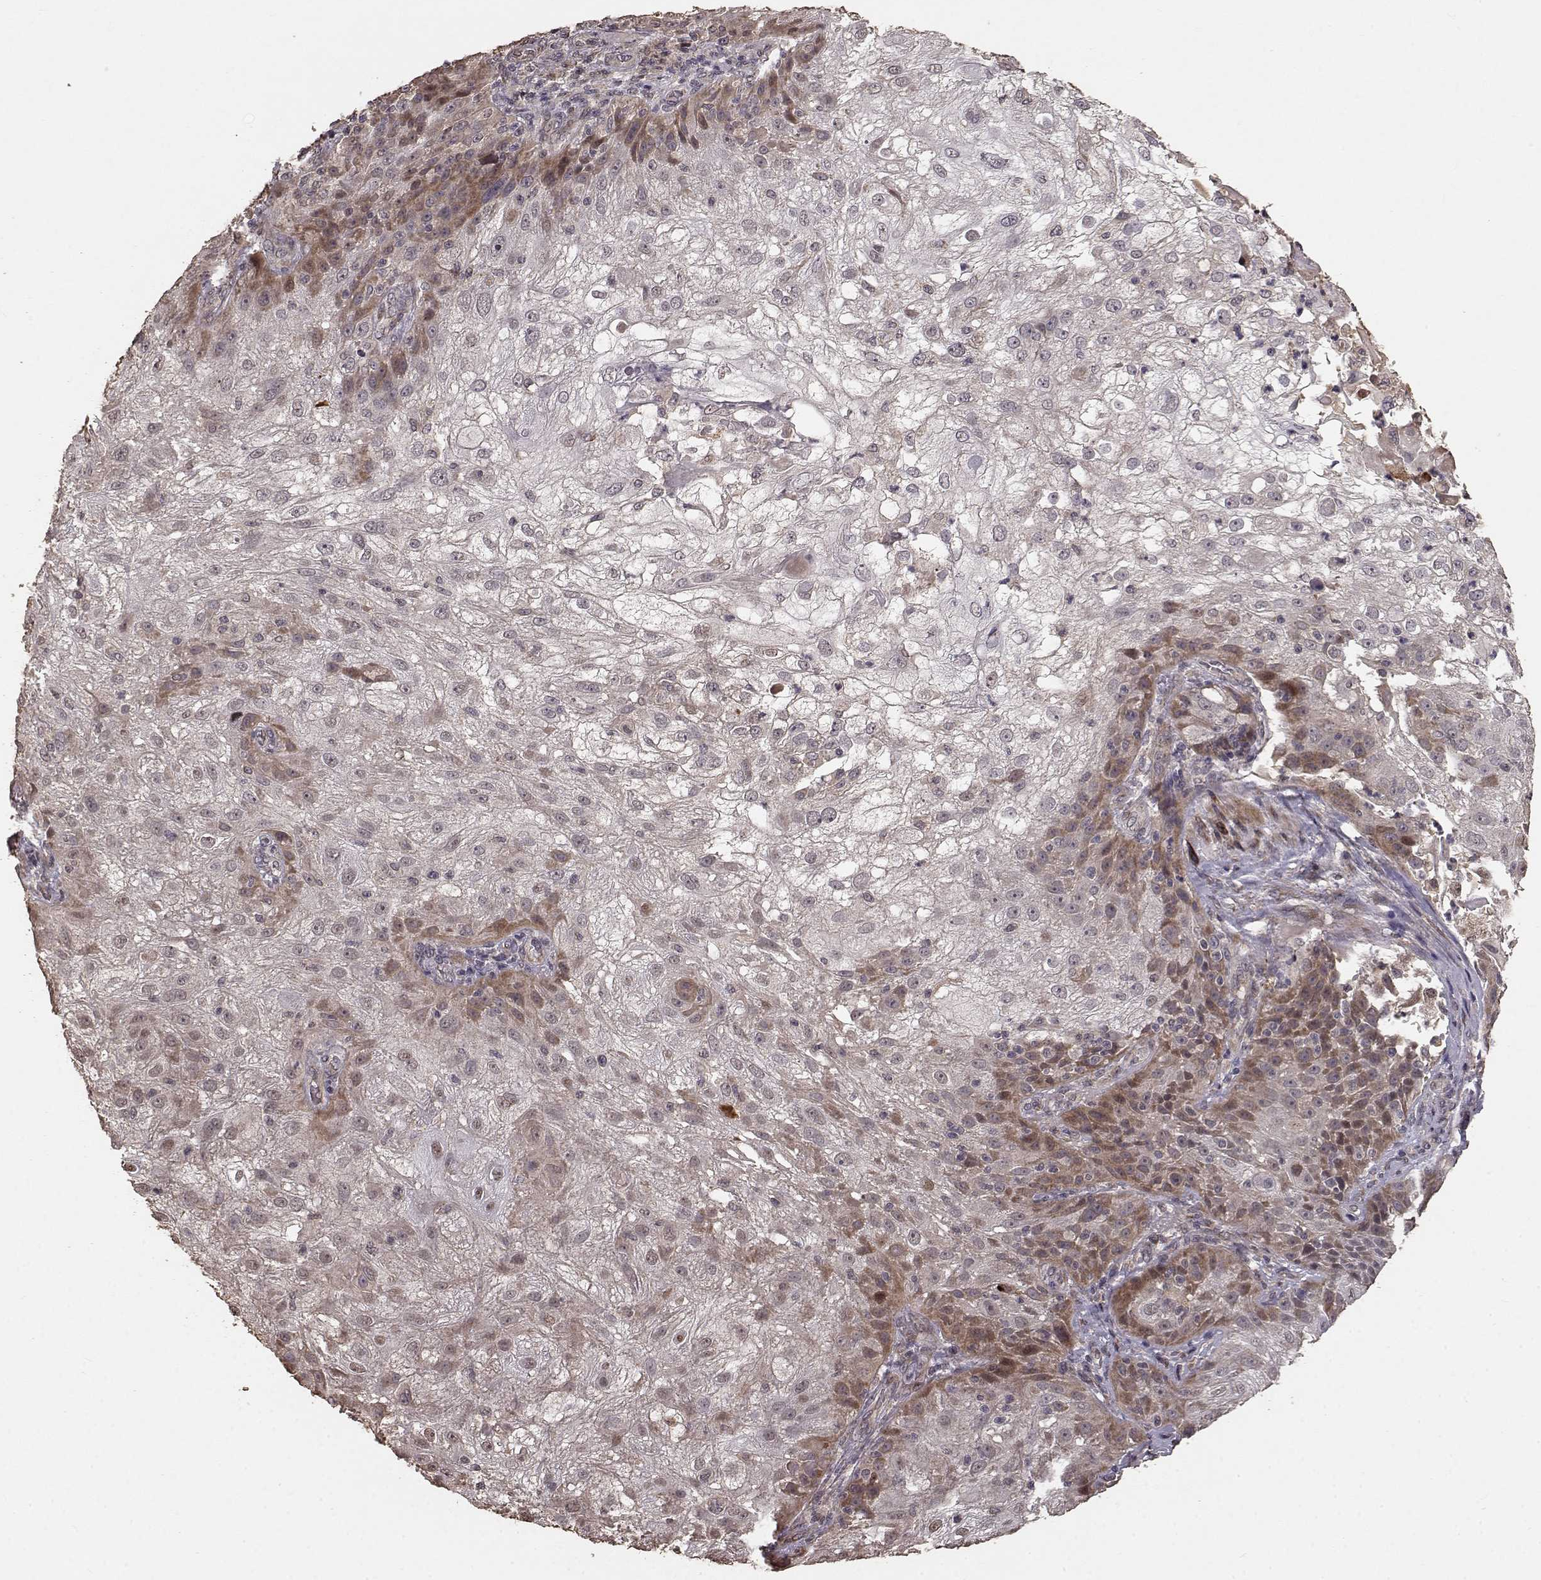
{"staining": {"intensity": "moderate", "quantity": "<25%", "location": "cytoplasmic/membranous"}, "tissue": "skin cancer", "cell_type": "Tumor cells", "image_type": "cancer", "snomed": [{"axis": "morphology", "description": "Normal tissue, NOS"}, {"axis": "morphology", "description": "Squamous cell carcinoma, NOS"}, {"axis": "topography", "description": "Skin"}], "caption": "Immunohistochemical staining of skin cancer (squamous cell carcinoma) displays low levels of moderate cytoplasmic/membranous protein staining in approximately <25% of tumor cells.", "gene": "USP15", "patient": {"sex": "female", "age": 83}}